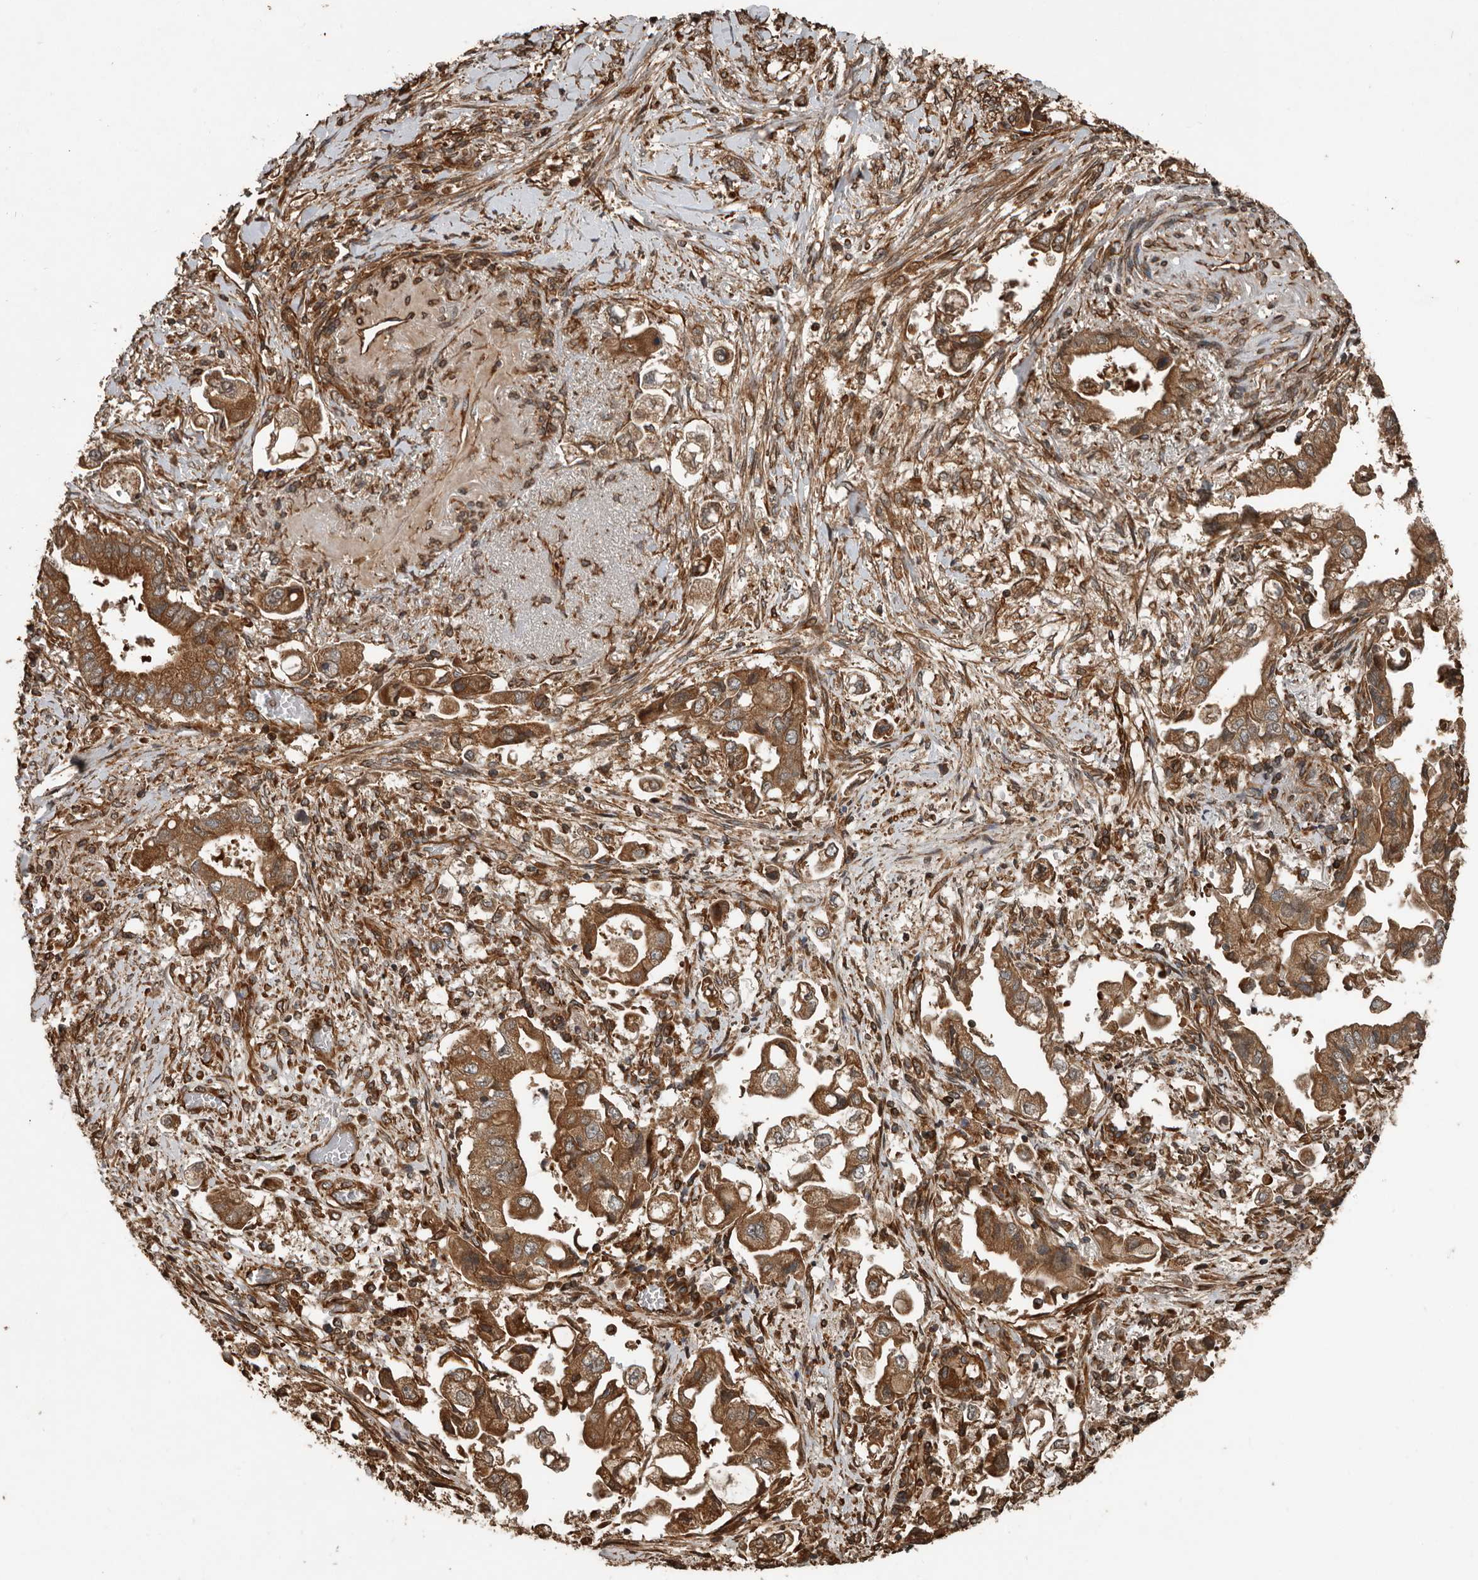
{"staining": {"intensity": "moderate", "quantity": ">75%", "location": "cytoplasmic/membranous"}, "tissue": "stomach cancer", "cell_type": "Tumor cells", "image_type": "cancer", "snomed": [{"axis": "morphology", "description": "Adenocarcinoma, NOS"}, {"axis": "topography", "description": "Stomach"}], "caption": "Human adenocarcinoma (stomach) stained with a protein marker exhibits moderate staining in tumor cells.", "gene": "YOD1", "patient": {"sex": "male", "age": 62}}